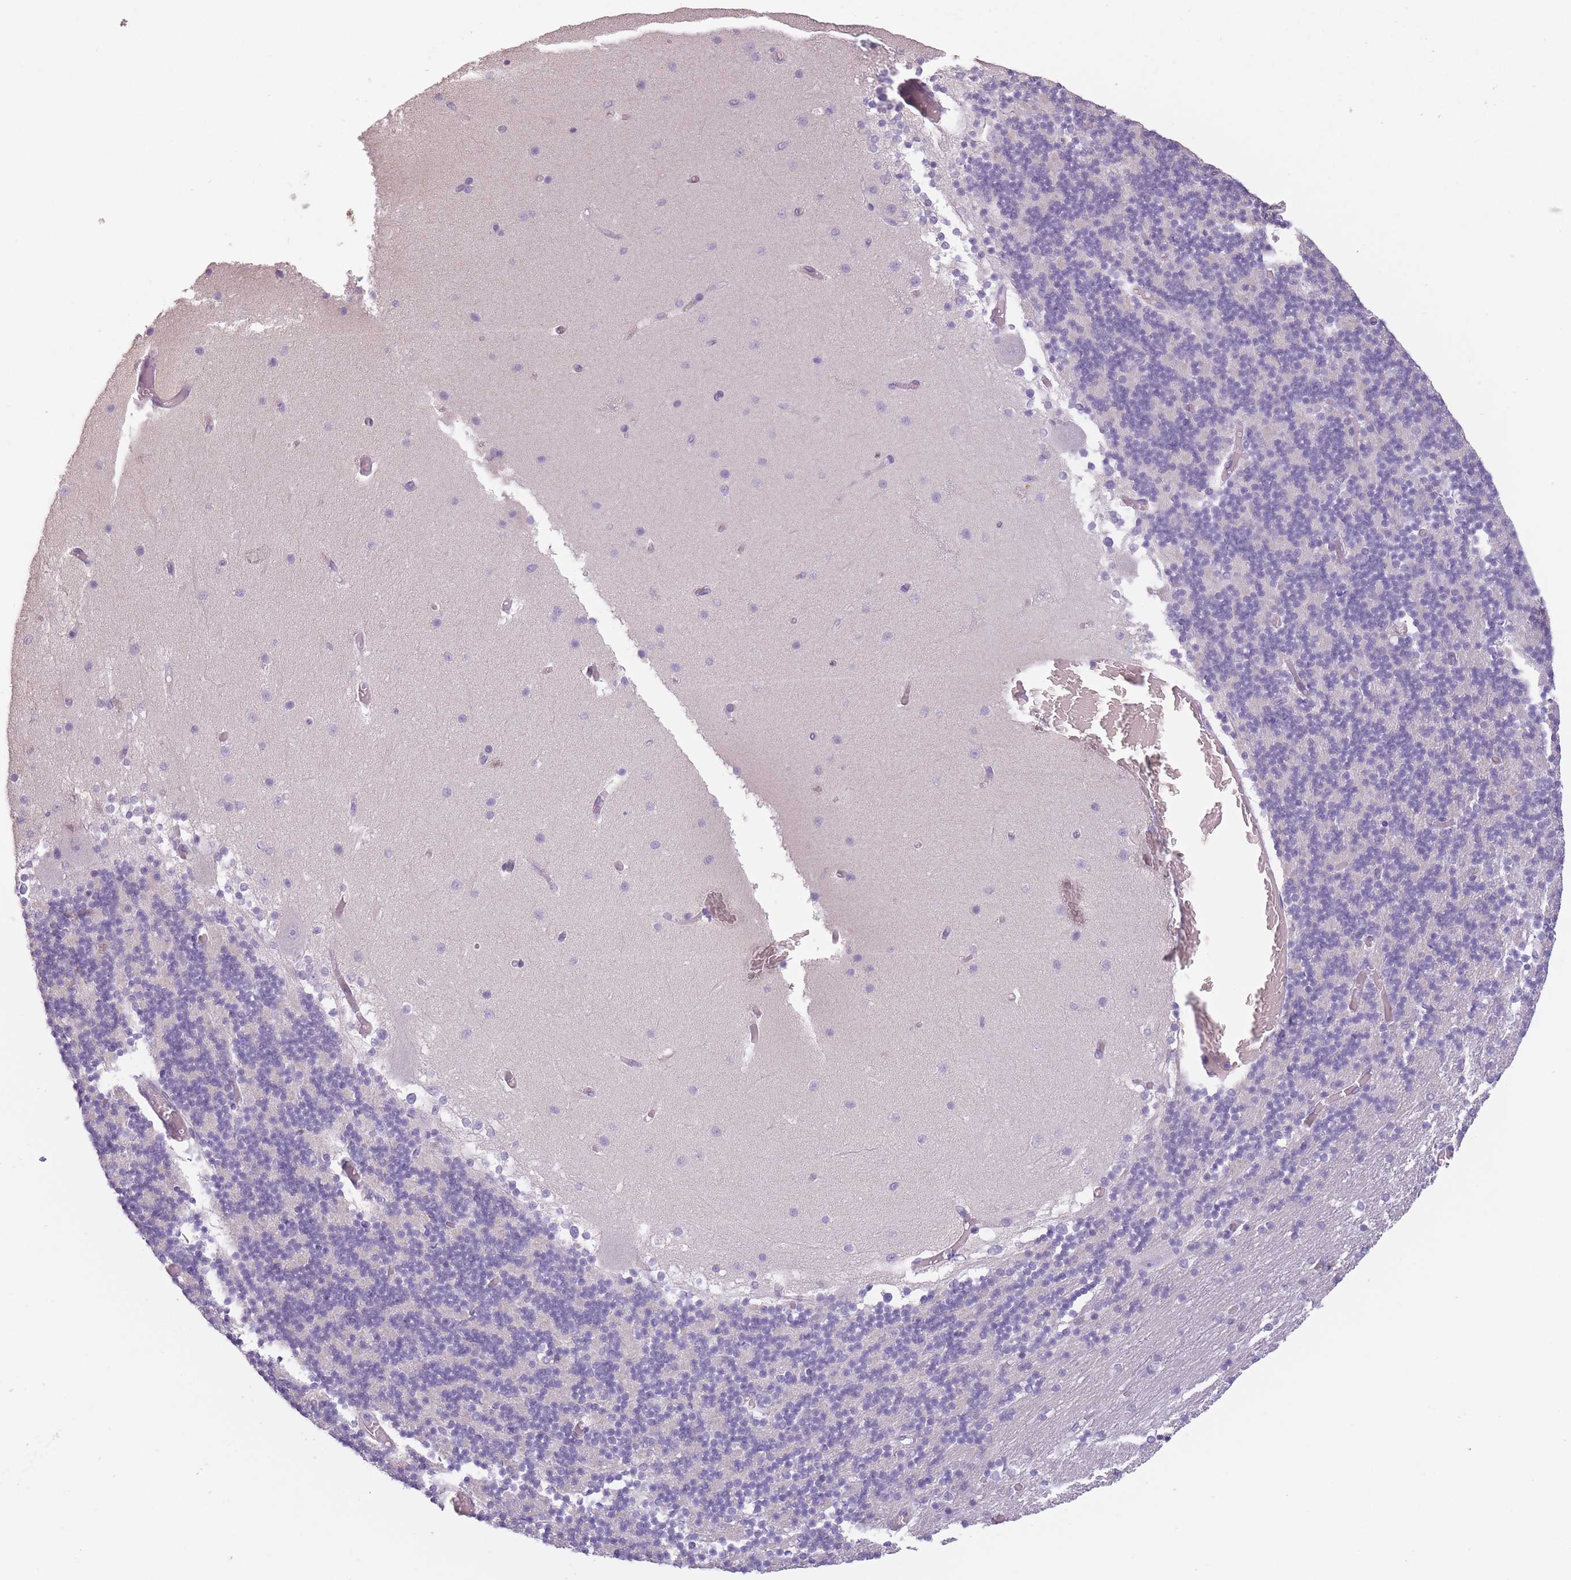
{"staining": {"intensity": "negative", "quantity": "none", "location": "none"}, "tissue": "cerebellum", "cell_type": "Cells in granular layer", "image_type": "normal", "snomed": [{"axis": "morphology", "description": "Normal tissue, NOS"}, {"axis": "topography", "description": "Cerebellum"}], "caption": "High magnification brightfield microscopy of unremarkable cerebellum stained with DAB (brown) and counterstained with hematoxylin (blue): cells in granular layer show no significant staining. (Brightfield microscopy of DAB immunohistochemistry at high magnification).", "gene": "TMEM236", "patient": {"sex": "female", "age": 28}}